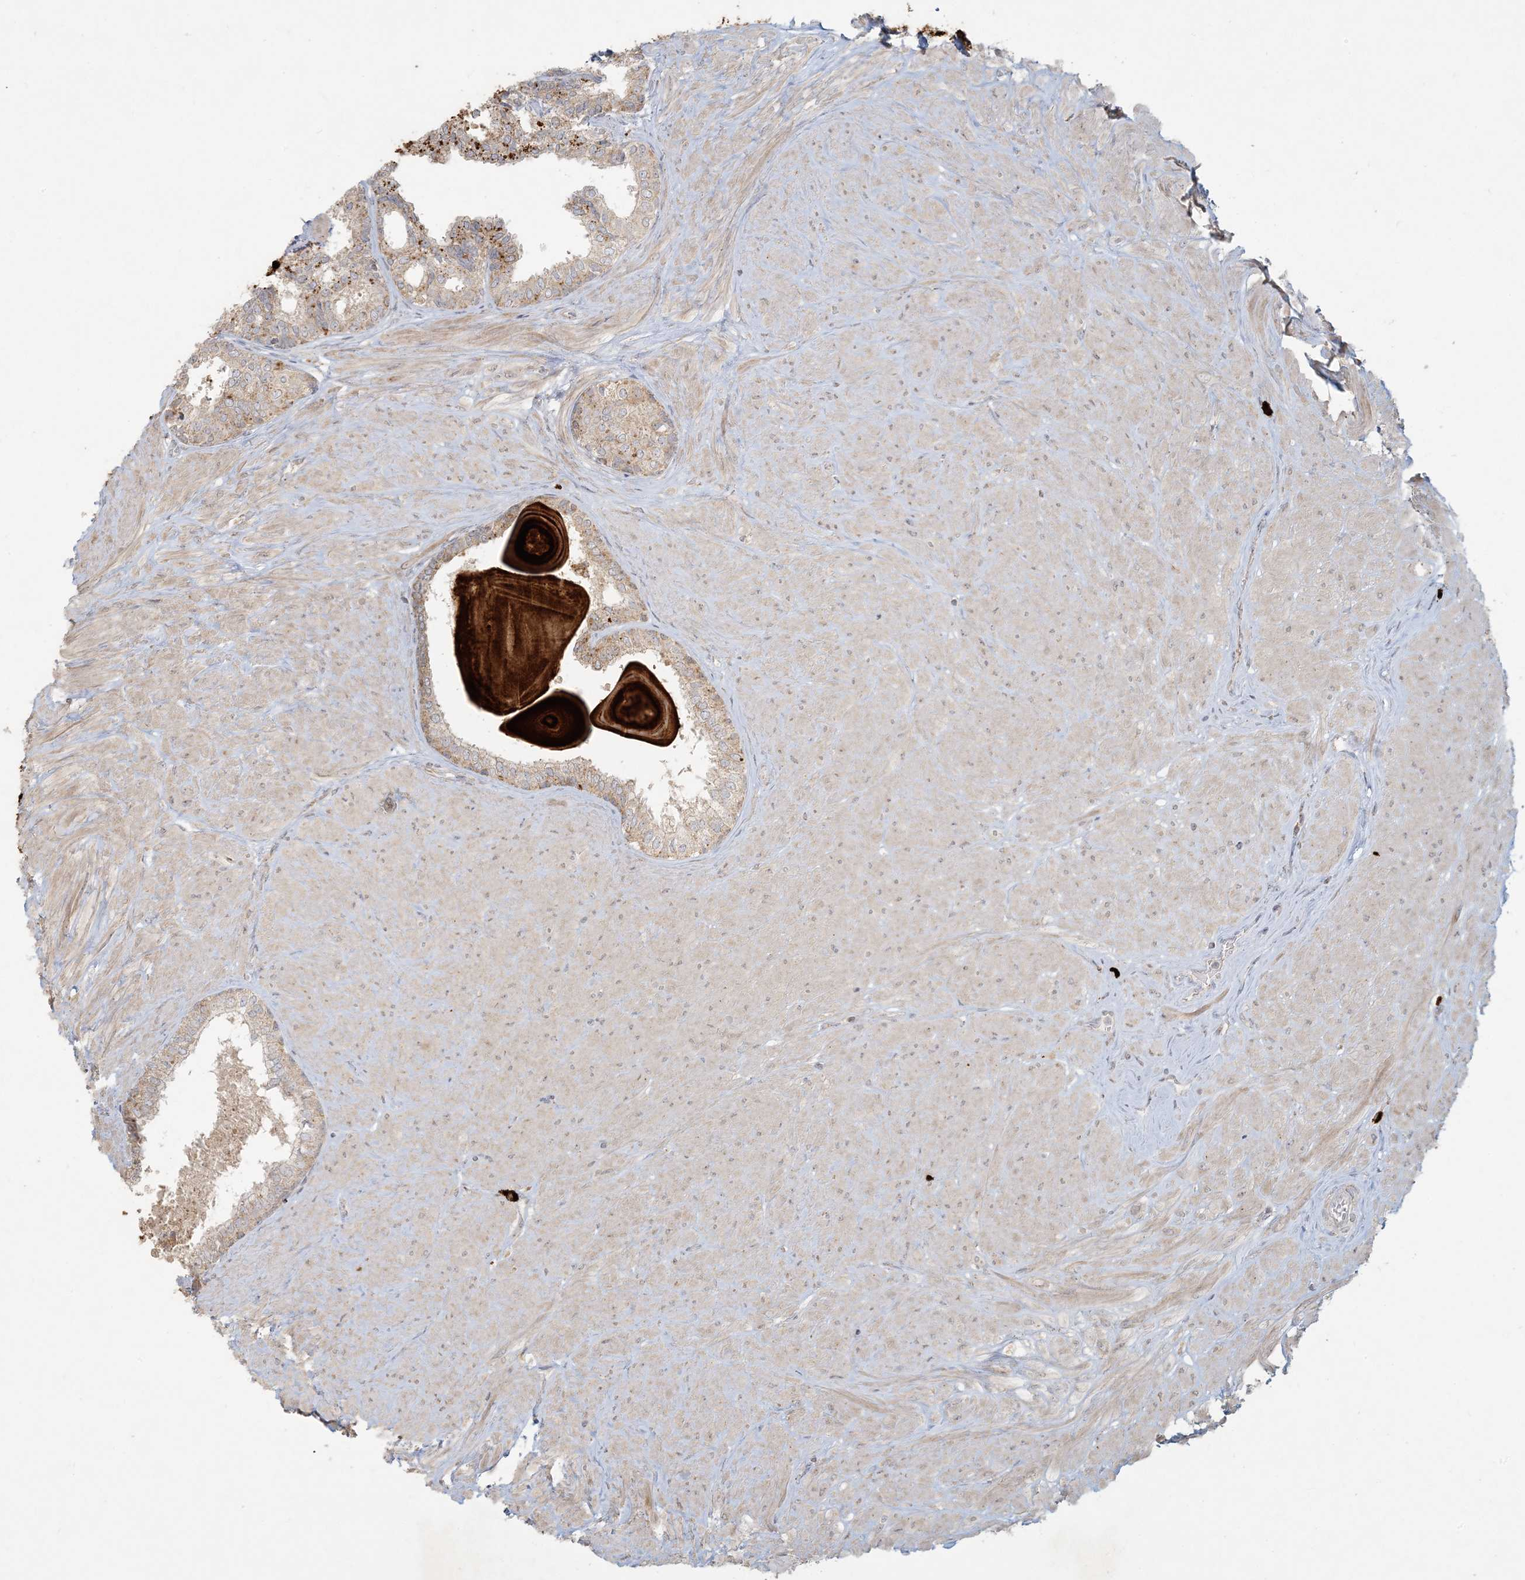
{"staining": {"intensity": "moderate", "quantity": ">75%", "location": "cytoplasmic/membranous"}, "tissue": "prostate", "cell_type": "Glandular cells", "image_type": "normal", "snomed": [{"axis": "morphology", "description": "Normal tissue, NOS"}, {"axis": "topography", "description": "Prostate"}], "caption": "Benign prostate displays moderate cytoplasmic/membranous expression in approximately >75% of glandular cells, visualized by immunohistochemistry. (Stains: DAB (3,3'-diaminobenzidine) in brown, nuclei in blue, Microscopy: brightfield microscopy at high magnification).", "gene": "MCAT", "patient": {"sex": "male", "age": 48}}